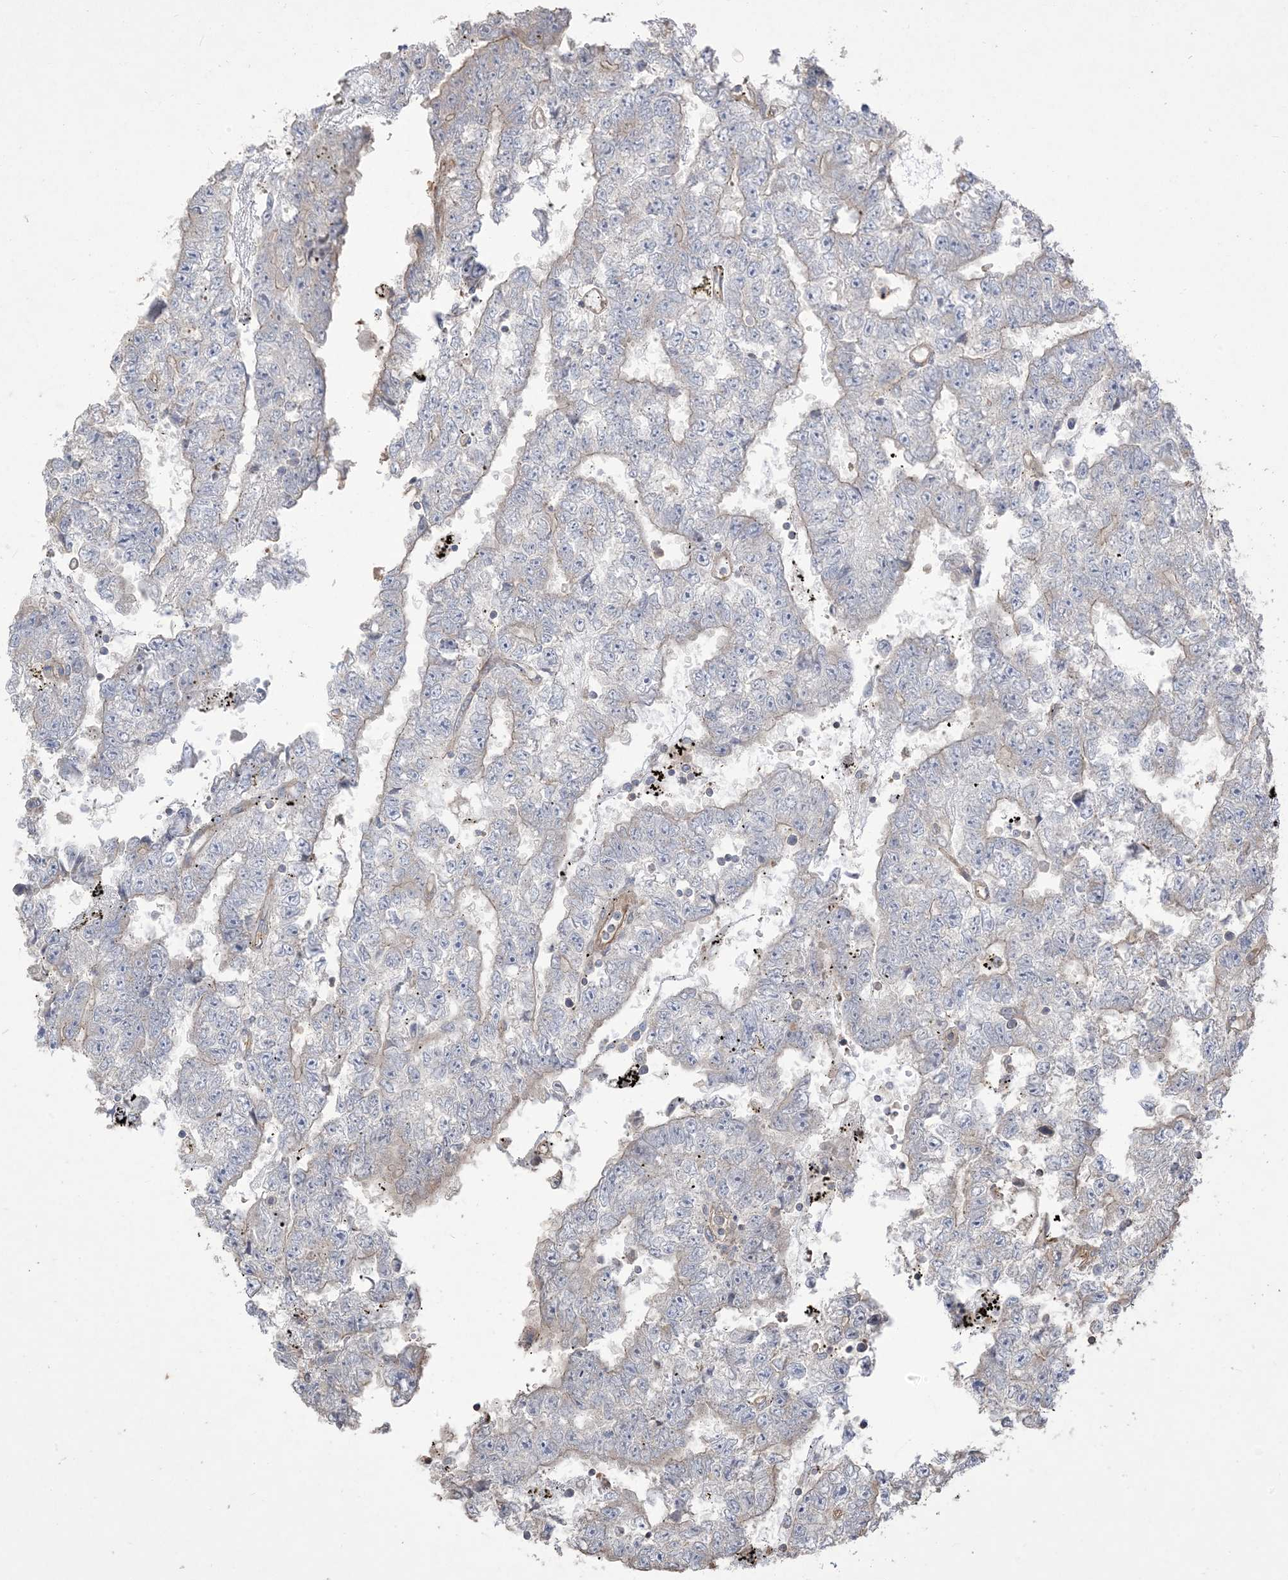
{"staining": {"intensity": "weak", "quantity": "<25%", "location": "cytoplasmic/membranous"}, "tissue": "testis cancer", "cell_type": "Tumor cells", "image_type": "cancer", "snomed": [{"axis": "morphology", "description": "Carcinoma, Embryonal, NOS"}, {"axis": "topography", "description": "Testis"}], "caption": "Tumor cells show no significant protein positivity in embryonal carcinoma (testis). (DAB IHC, high magnification).", "gene": "KLHL18", "patient": {"sex": "male", "age": 25}}